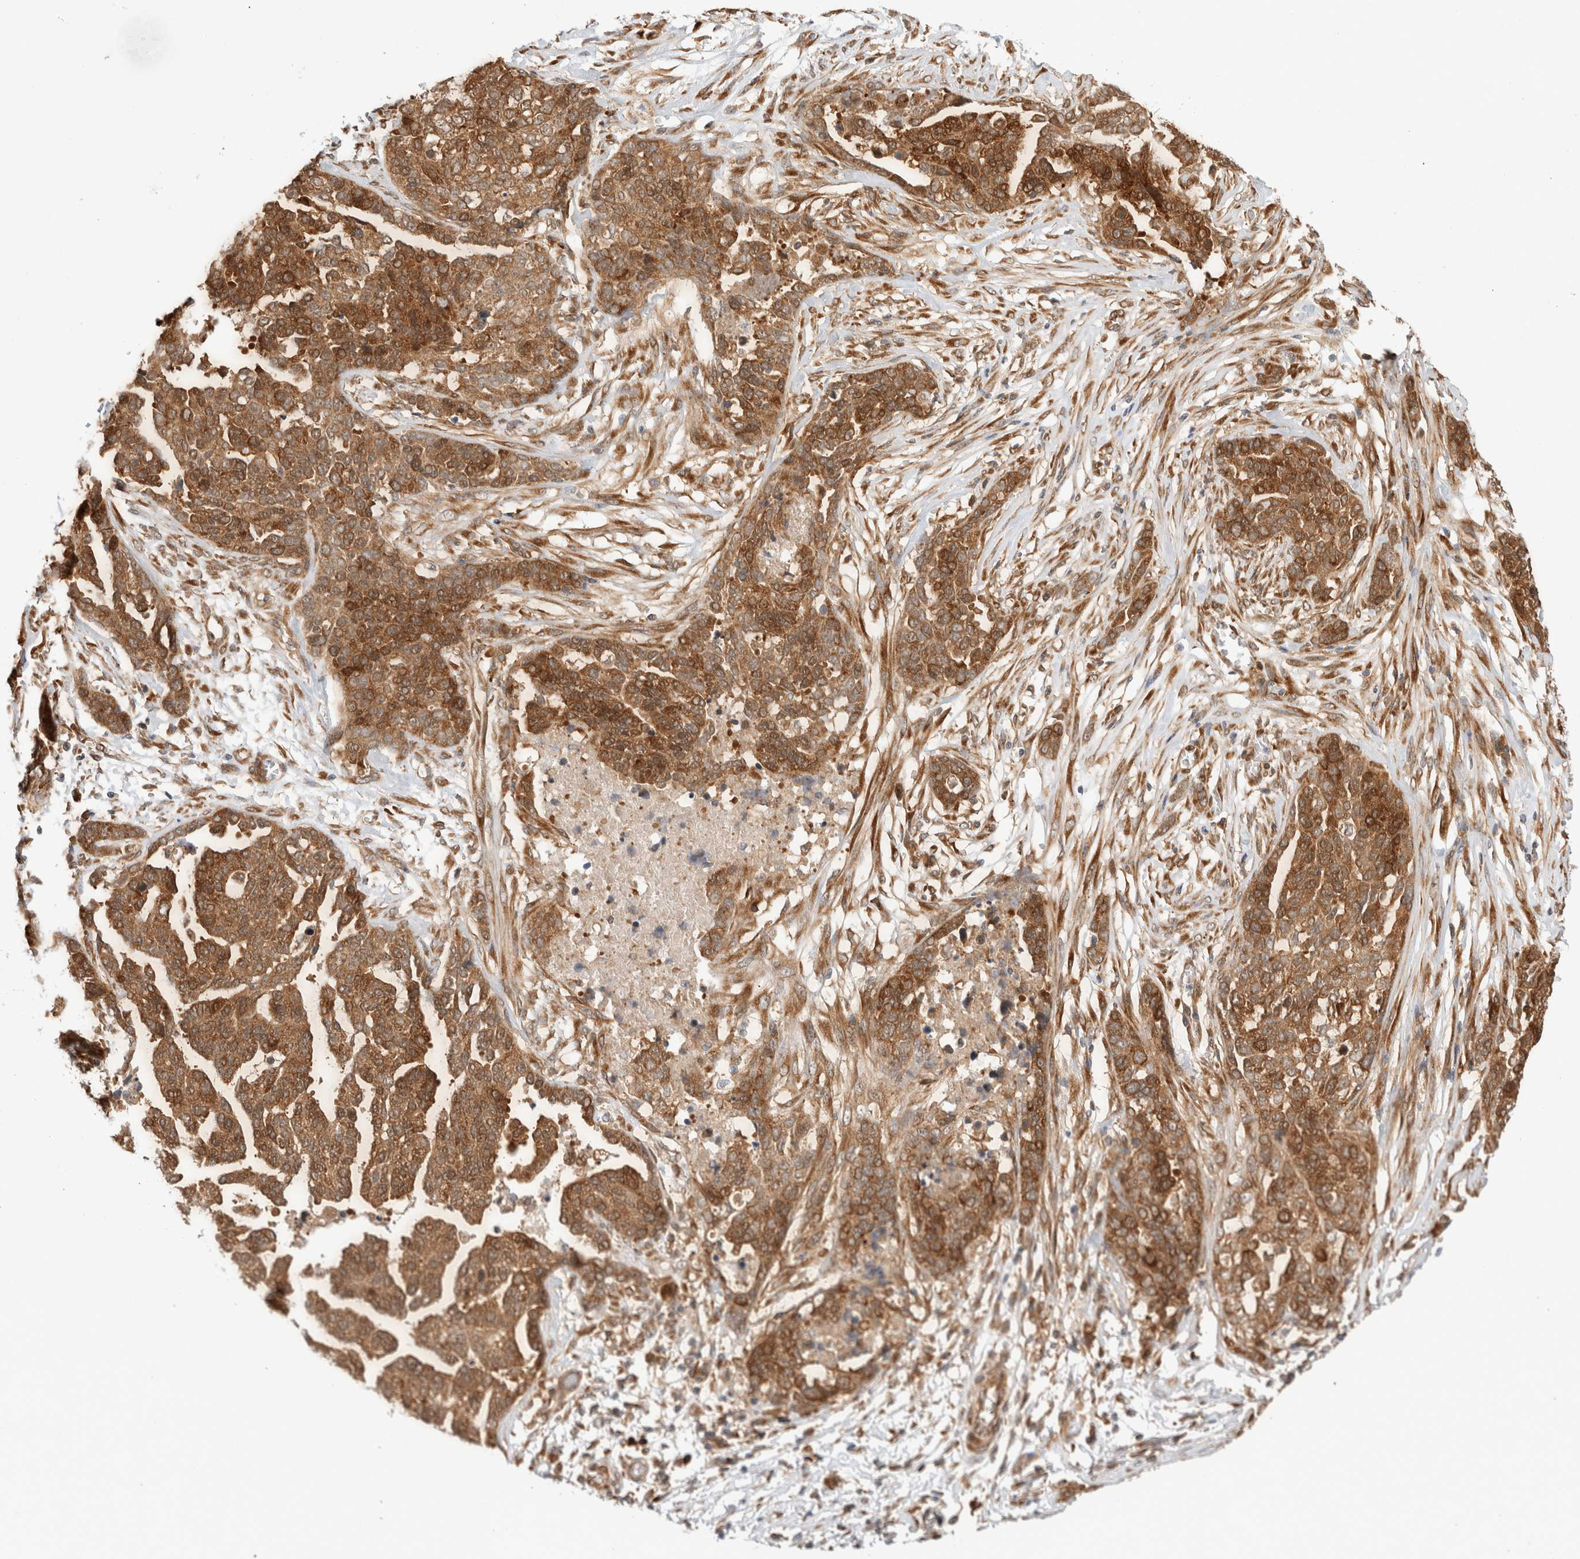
{"staining": {"intensity": "moderate", "quantity": ">75%", "location": "cytoplasmic/membranous"}, "tissue": "ovarian cancer", "cell_type": "Tumor cells", "image_type": "cancer", "snomed": [{"axis": "morphology", "description": "Cystadenocarcinoma, serous, NOS"}, {"axis": "topography", "description": "Ovary"}], "caption": "The micrograph exhibits staining of ovarian serous cystadenocarcinoma, revealing moderate cytoplasmic/membranous protein positivity (brown color) within tumor cells.", "gene": "ACTL9", "patient": {"sex": "female", "age": 44}}